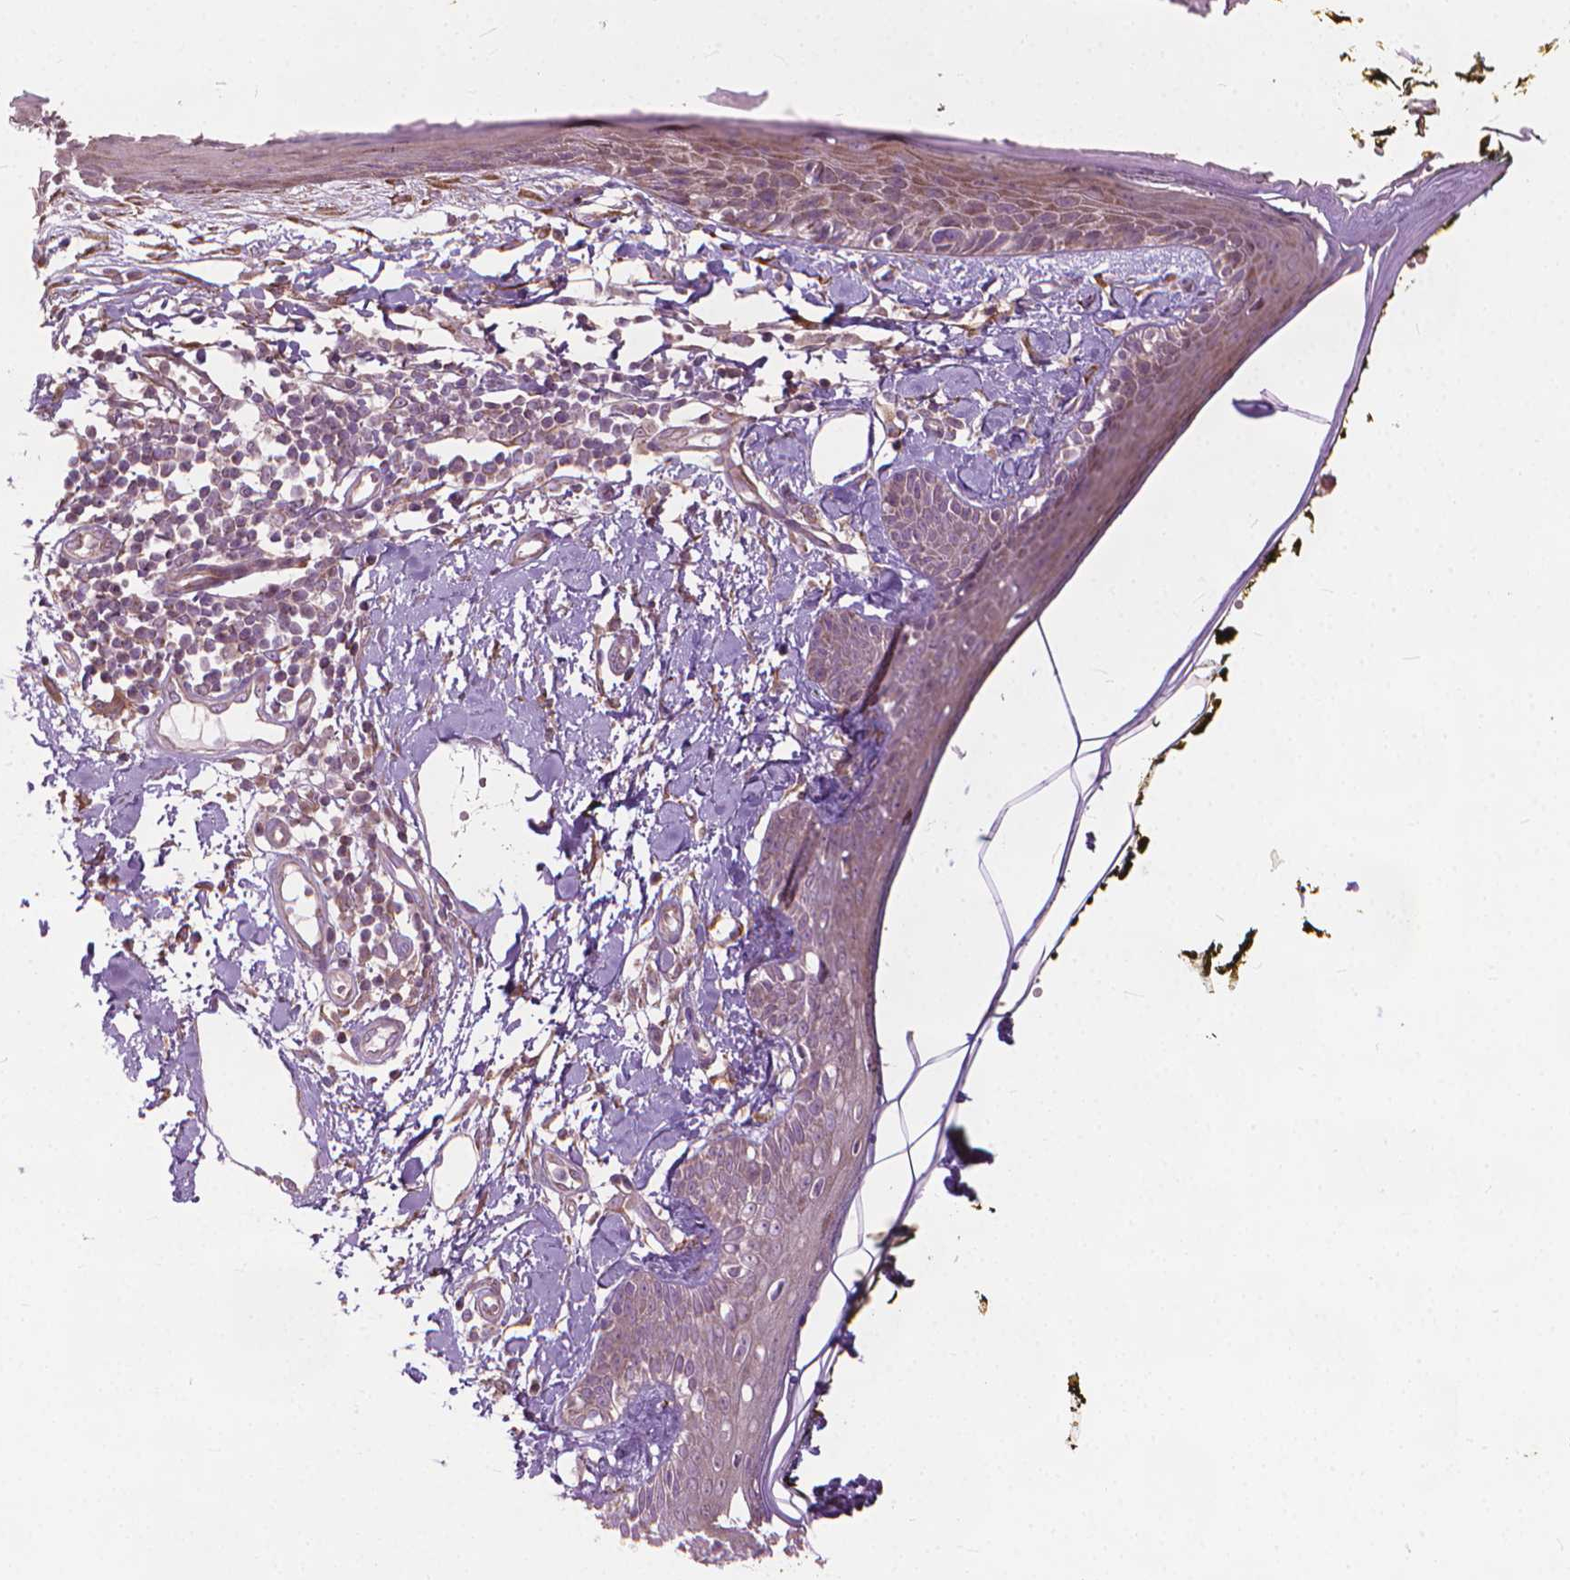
{"staining": {"intensity": "weak", "quantity": ">75%", "location": "cytoplasmic/membranous"}, "tissue": "skin", "cell_type": "Fibroblasts", "image_type": "normal", "snomed": [{"axis": "morphology", "description": "Normal tissue, NOS"}, {"axis": "topography", "description": "Skin"}], "caption": "Protein positivity by IHC exhibits weak cytoplasmic/membranous staining in about >75% of fibroblasts in unremarkable skin.", "gene": "NUDT1", "patient": {"sex": "male", "age": 76}}